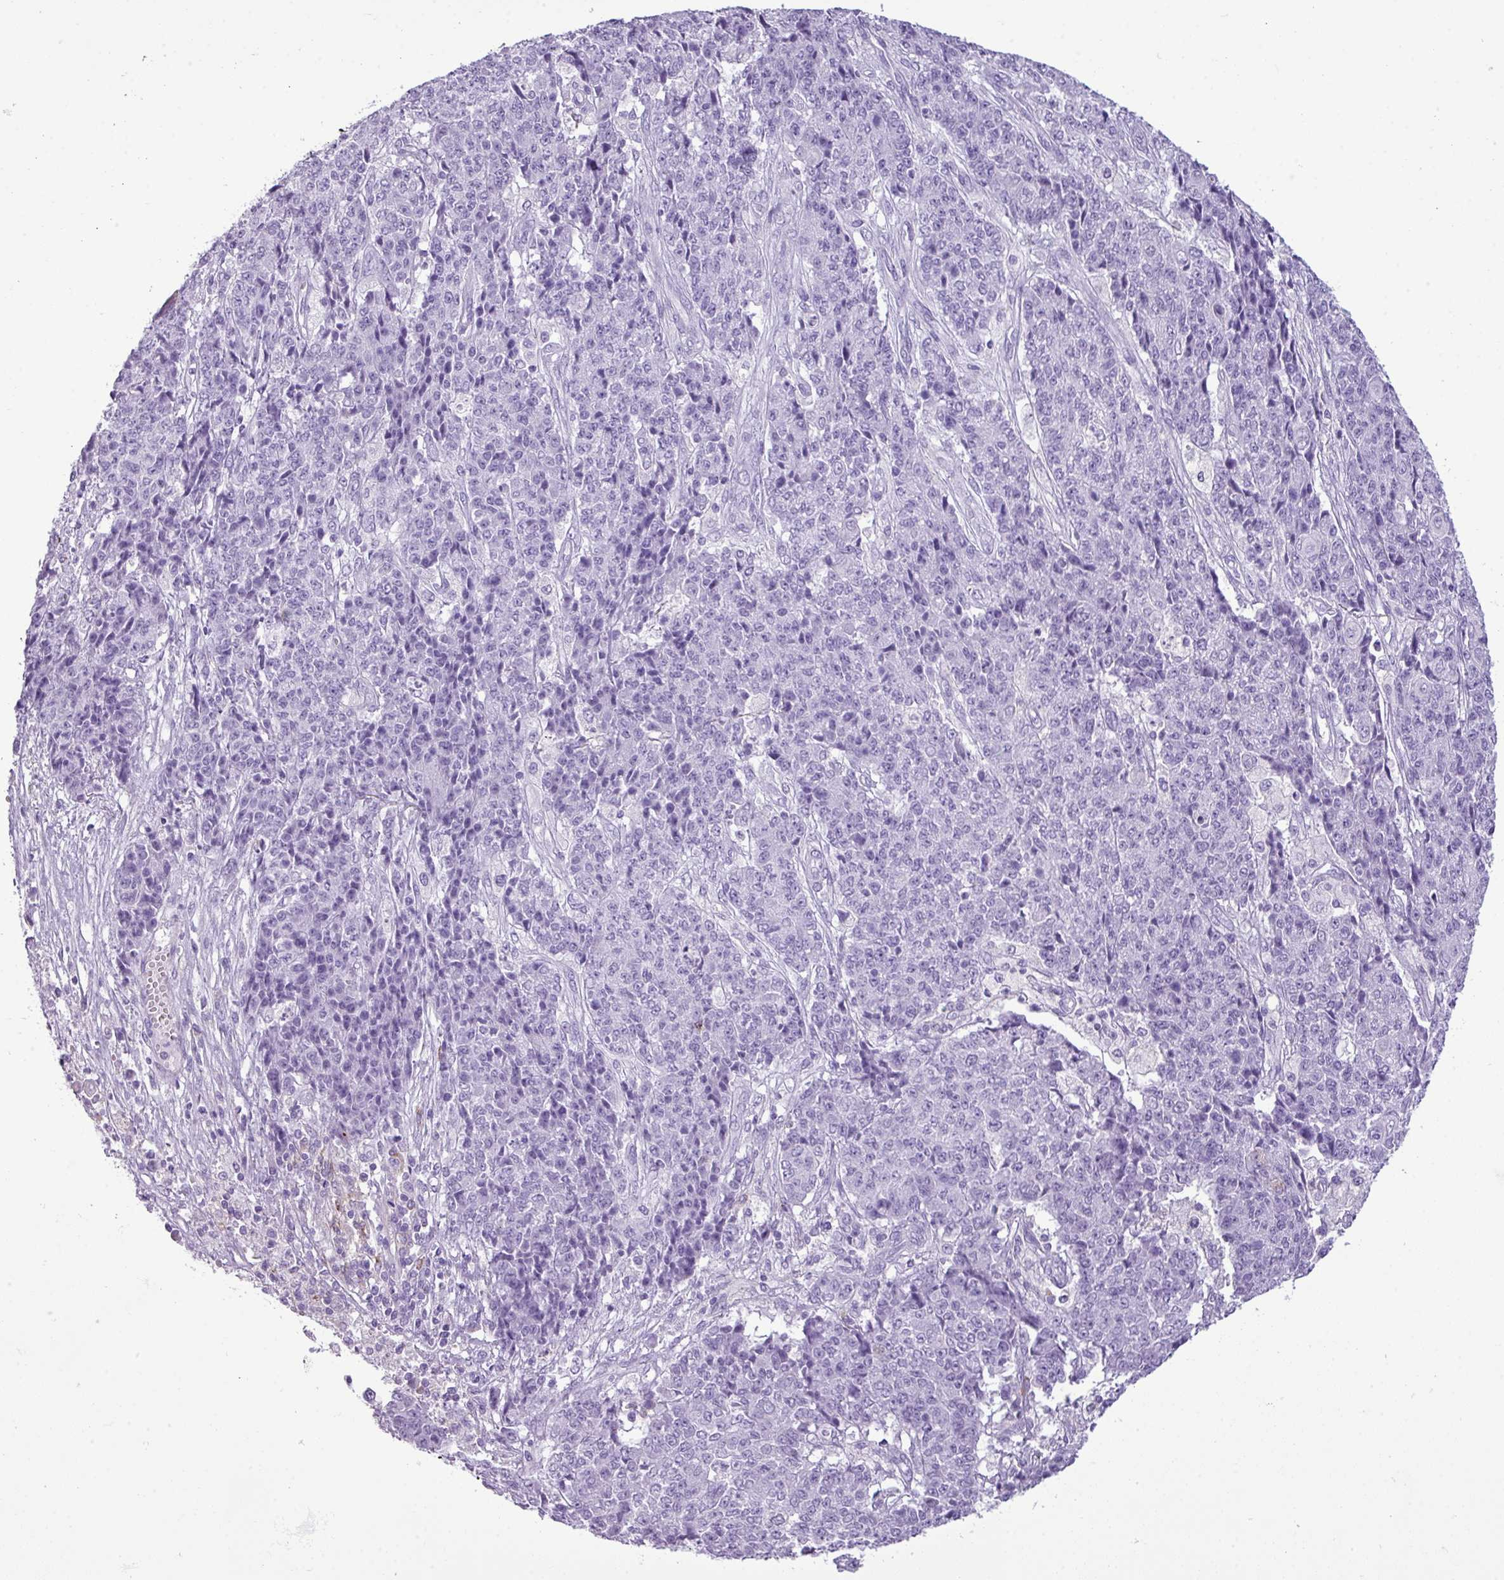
{"staining": {"intensity": "negative", "quantity": "none", "location": "none"}, "tissue": "ovarian cancer", "cell_type": "Tumor cells", "image_type": "cancer", "snomed": [{"axis": "morphology", "description": "Carcinoma, endometroid"}, {"axis": "topography", "description": "Ovary"}], "caption": "A photomicrograph of human ovarian cancer is negative for staining in tumor cells.", "gene": "RBMXL2", "patient": {"sex": "female", "age": 42}}